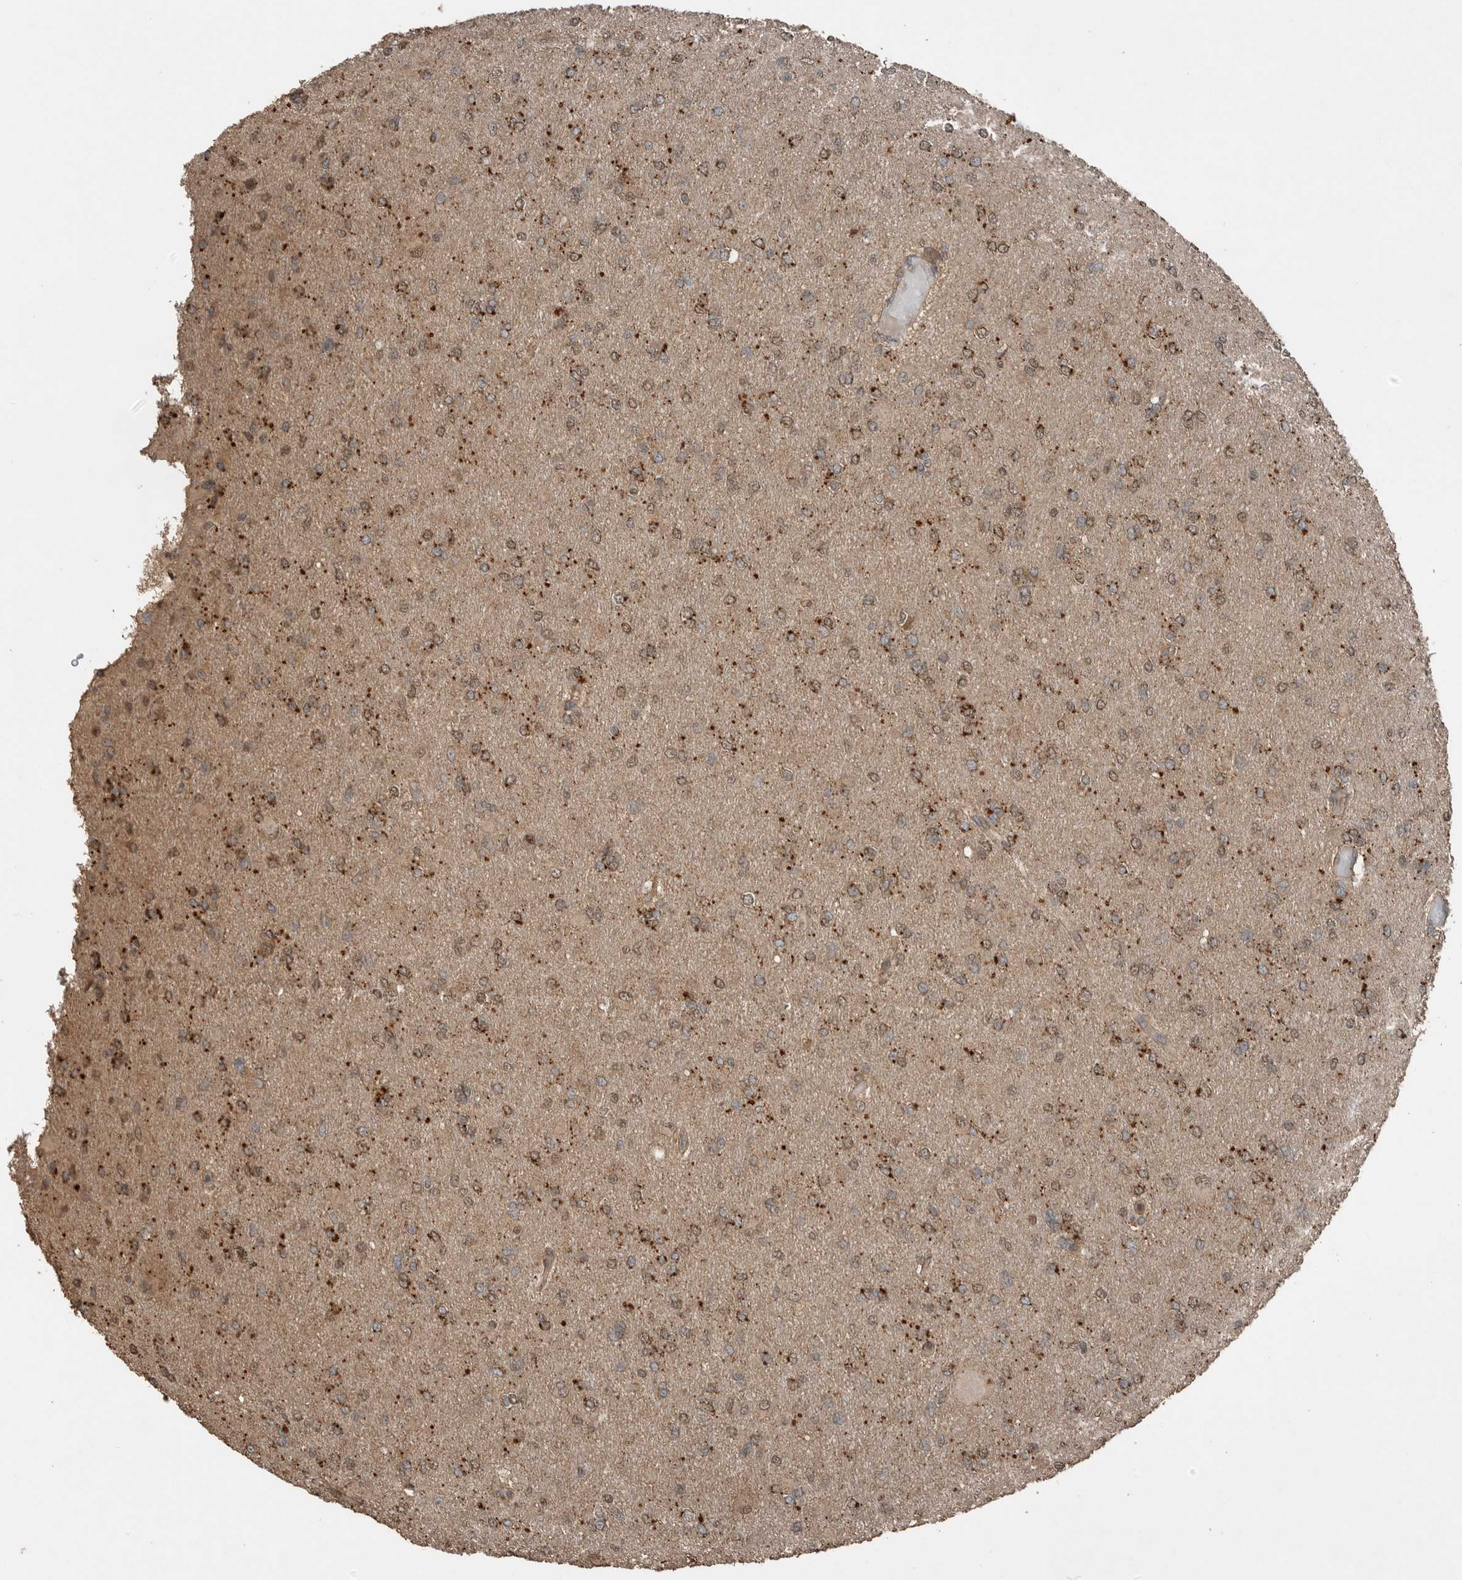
{"staining": {"intensity": "moderate", "quantity": ">75%", "location": "cytoplasmic/membranous,nuclear"}, "tissue": "glioma", "cell_type": "Tumor cells", "image_type": "cancer", "snomed": [{"axis": "morphology", "description": "Glioma, malignant, High grade"}, {"axis": "topography", "description": "Cerebral cortex"}], "caption": "A medium amount of moderate cytoplasmic/membranous and nuclear staining is identified in approximately >75% of tumor cells in glioma tissue. (IHC, brightfield microscopy, high magnification).", "gene": "BLZF1", "patient": {"sex": "female", "age": 36}}